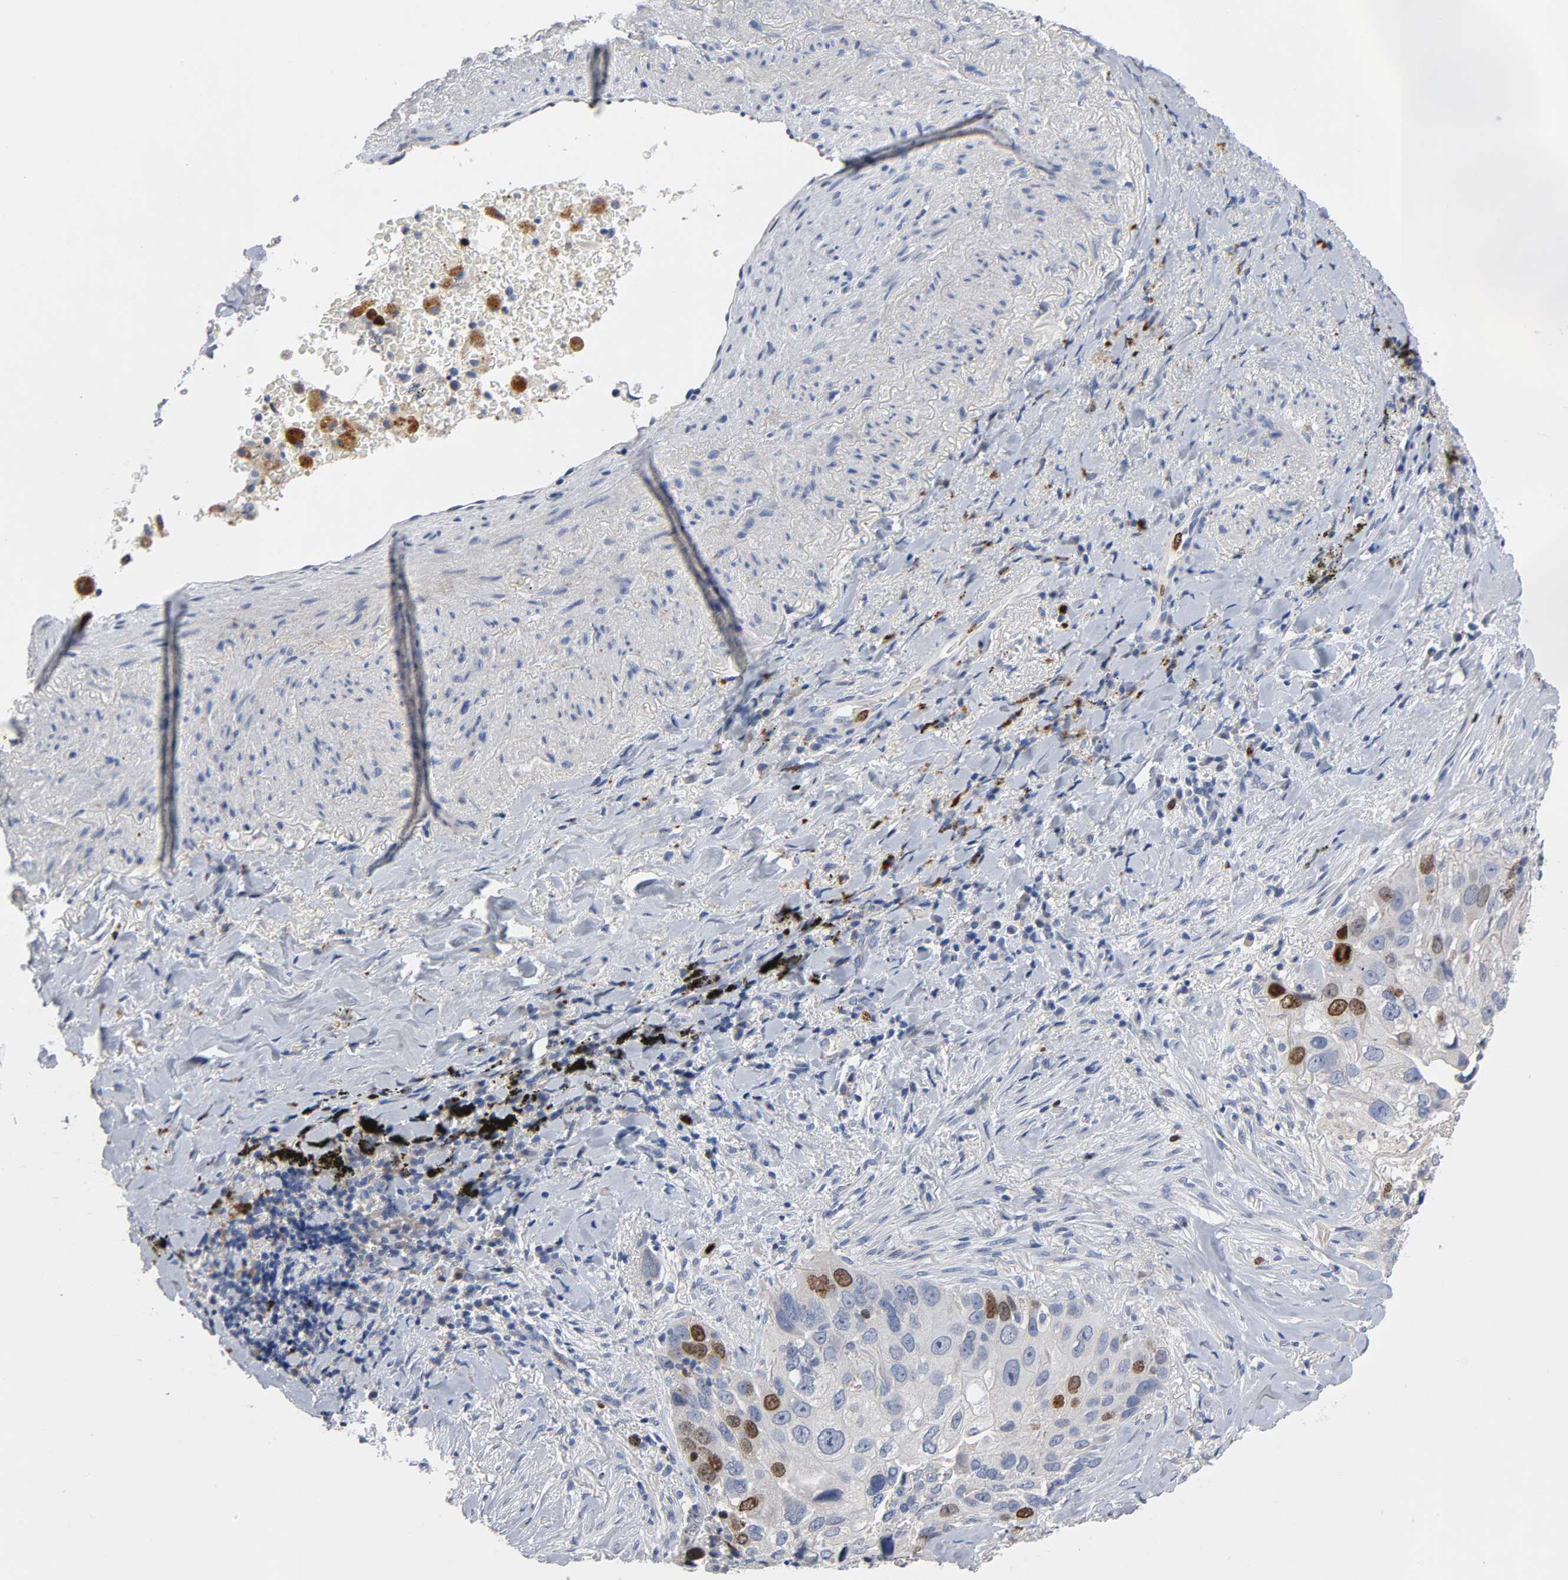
{"staining": {"intensity": "moderate", "quantity": "<25%", "location": "nuclear"}, "tissue": "lung cancer", "cell_type": "Tumor cells", "image_type": "cancer", "snomed": [{"axis": "morphology", "description": "Squamous cell carcinoma, NOS"}, {"axis": "topography", "description": "Lung"}], "caption": "High-magnification brightfield microscopy of lung squamous cell carcinoma stained with DAB (brown) and counterstained with hematoxylin (blue). tumor cells exhibit moderate nuclear expression is appreciated in about<25% of cells.", "gene": "BIRC5", "patient": {"sex": "male", "age": 54}}